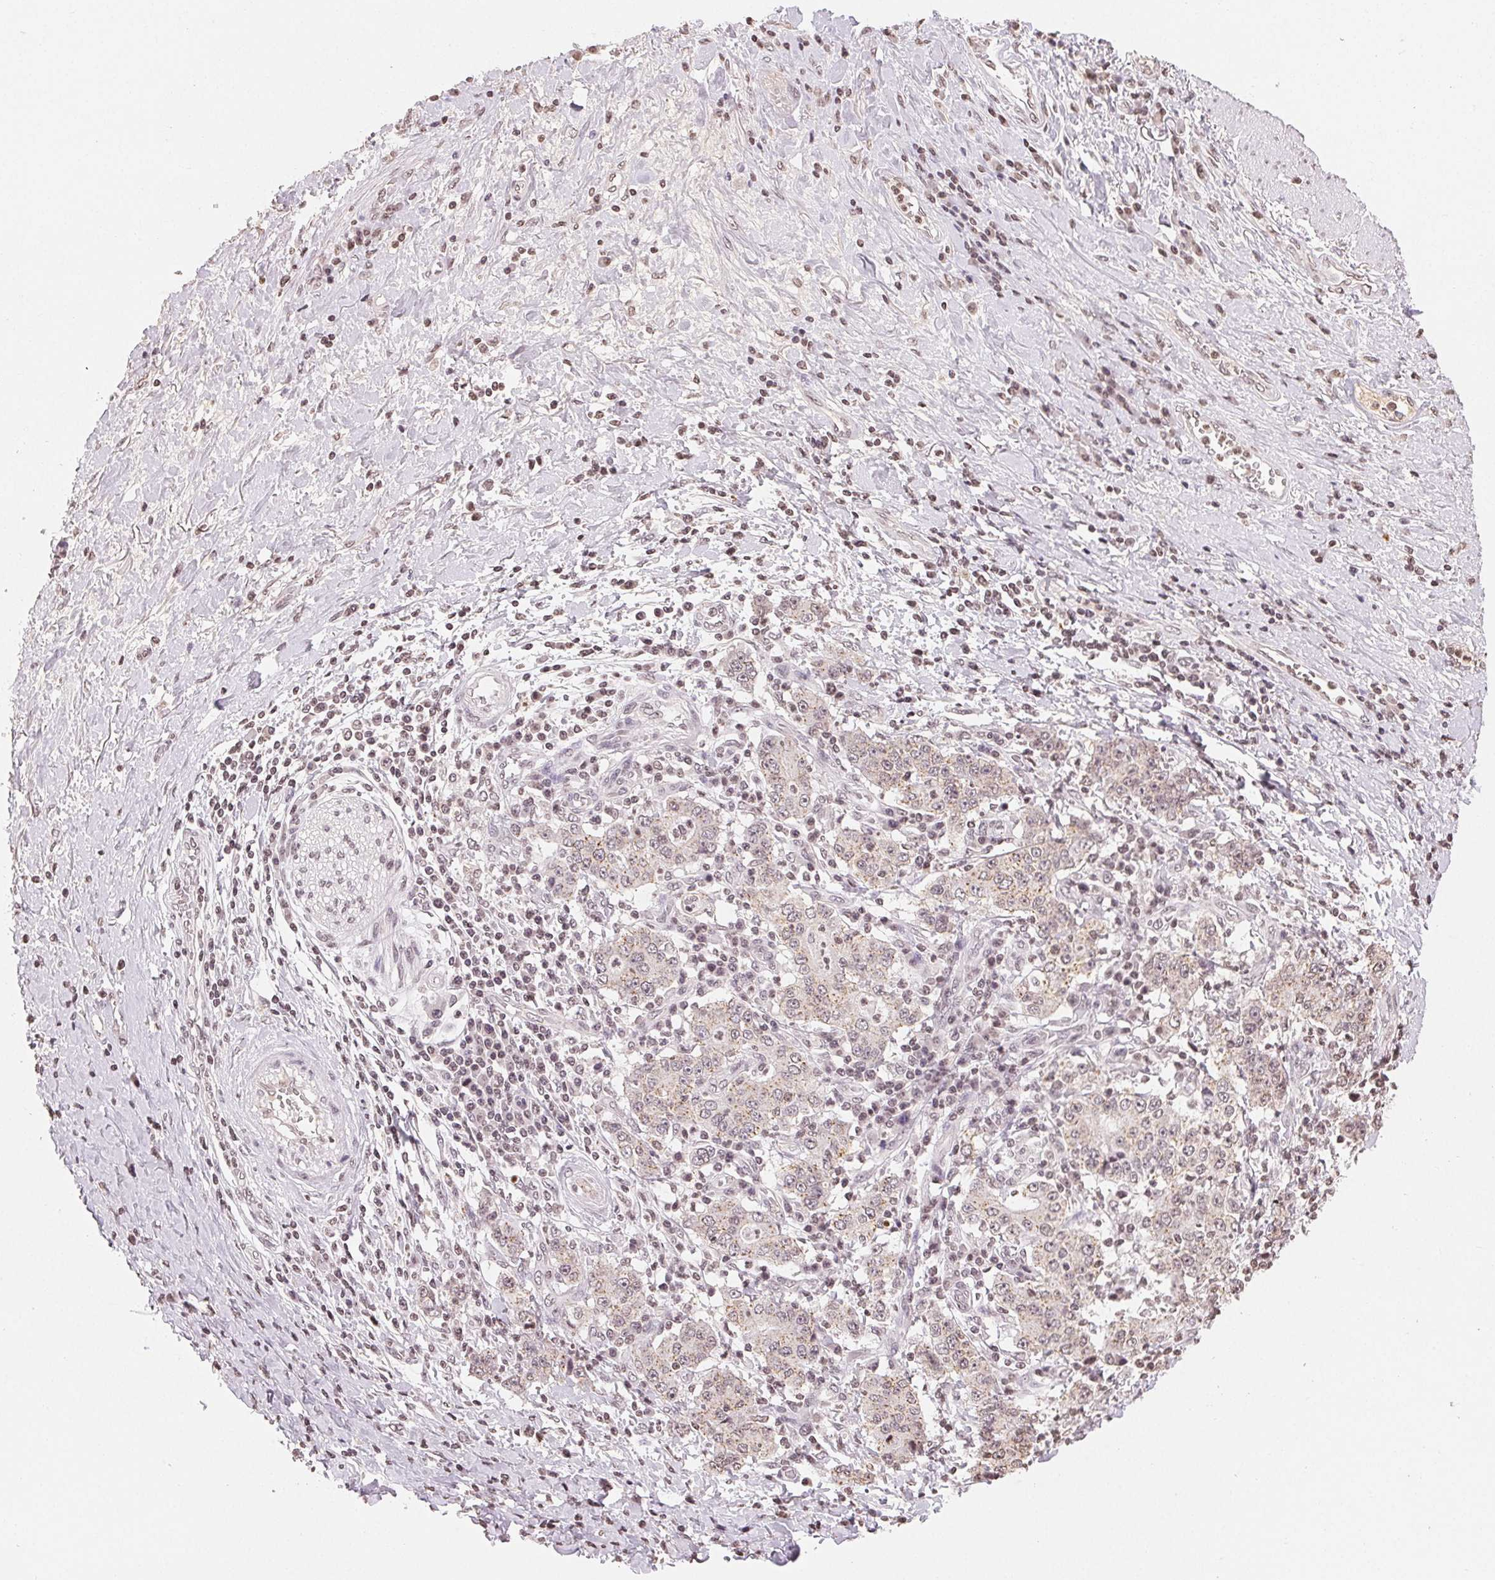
{"staining": {"intensity": "weak", "quantity": "25%-75%", "location": "cytoplasmic/membranous,nuclear"}, "tissue": "stomach cancer", "cell_type": "Tumor cells", "image_type": "cancer", "snomed": [{"axis": "morphology", "description": "Normal tissue, NOS"}, {"axis": "morphology", "description": "Adenocarcinoma, NOS"}, {"axis": "topography", "description": "Stomach, upper"}, {"axis": "topography", "description": "Stomach"}], "caption": "An image showing weak cytoplasmic/membranous and nuclear expression in about 25%-75% of tumor cells in stomach cancer (adenocarcinoma), as visualized by brown immunohistochemical staining.", "gene": "TBP", "patient": {"sex": "male", "age": 59}}